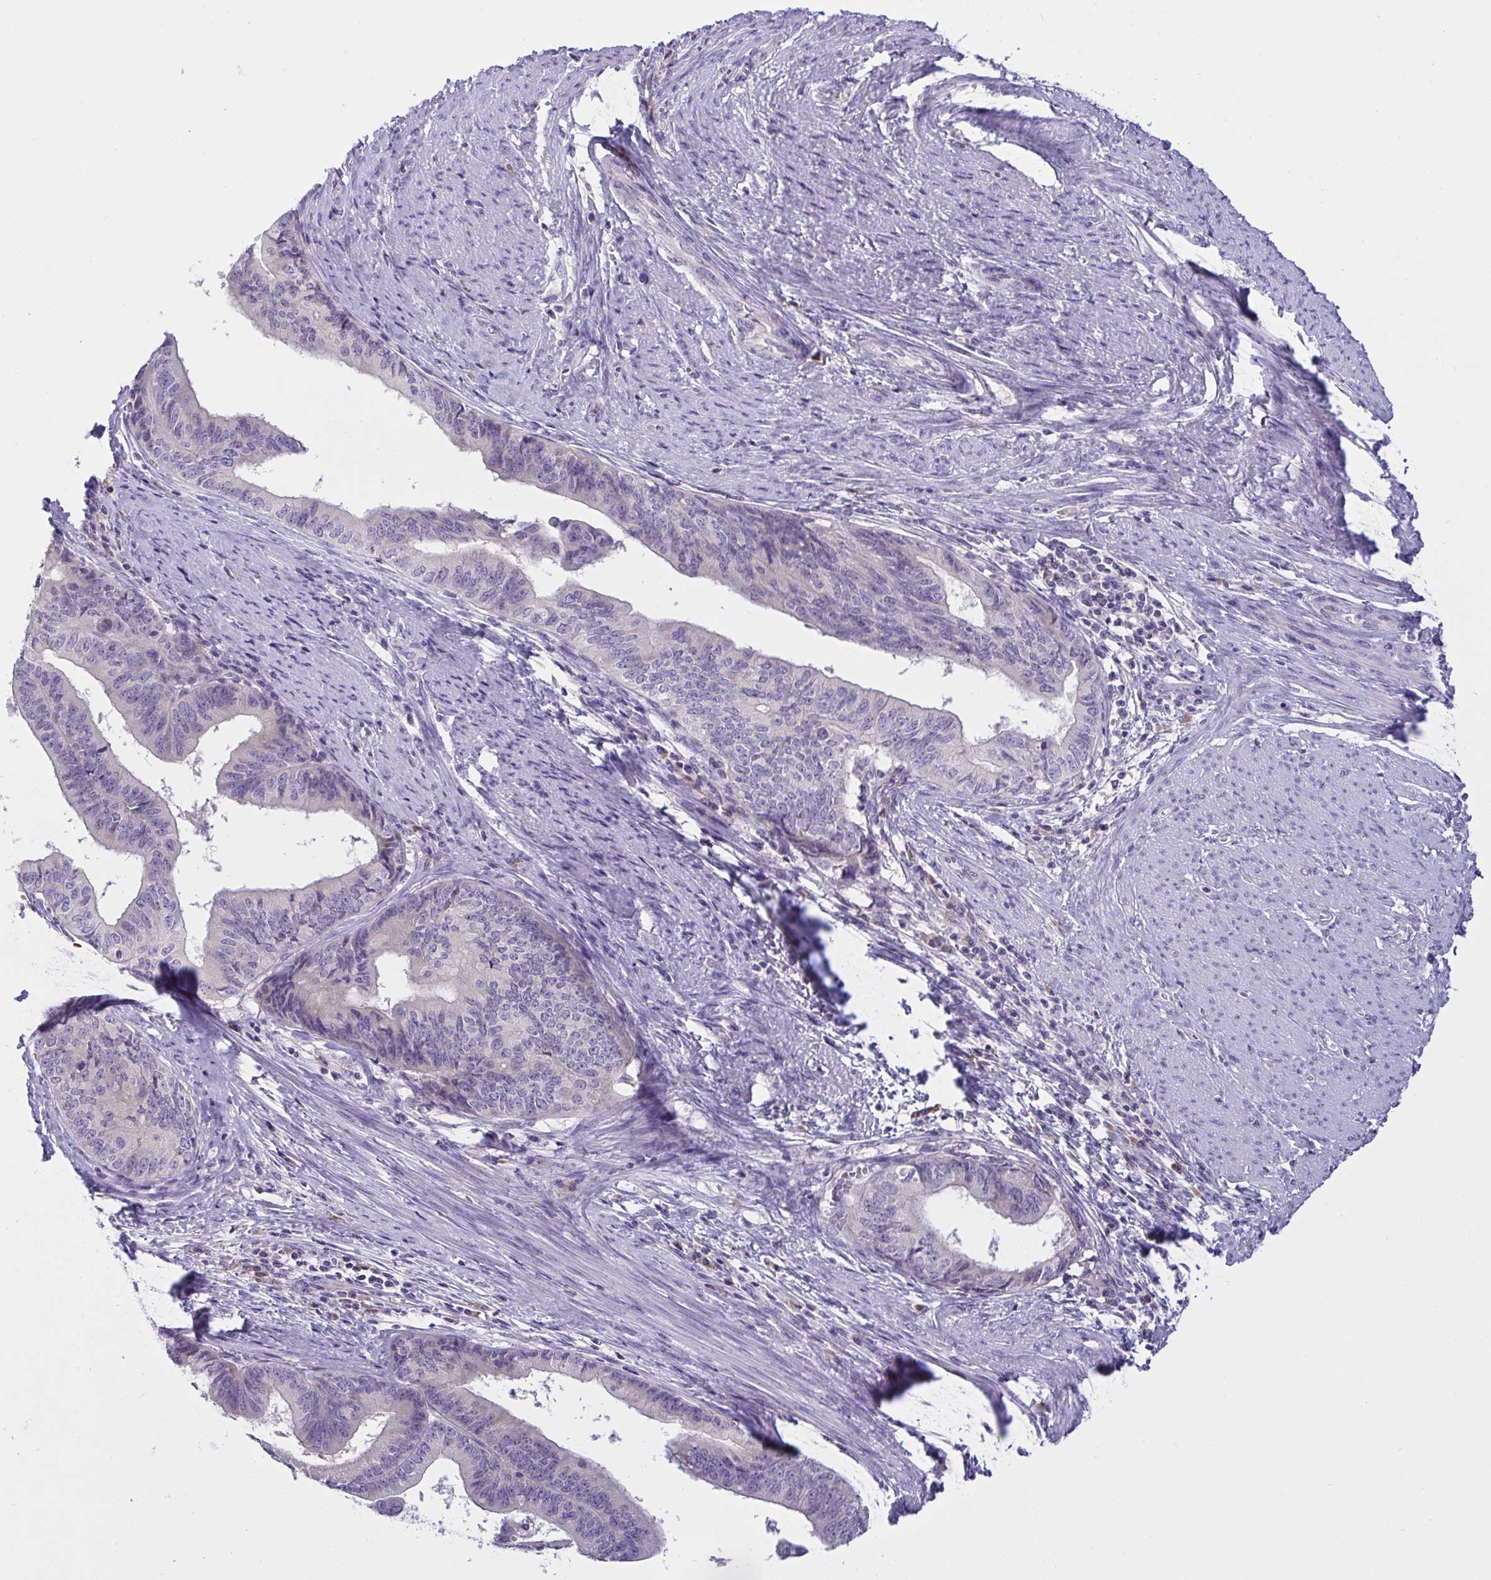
{"staining": {"intensity": "negative", "quantity": "none", "location": "none"}, "tissue": "endometrial cancer", "cell_type": "Tumor cells", "image_type": "cancer", "snomed": [{"axis": "morphology", "description": "Adenocarcinoma, NOS"}, {"axis": "topography", "description": "Endometrium"}], "caption": "Immunohistochemistry image of neoplastic tissue: adenocarcinoma (endometrial) stained with DAB exhibits no significant protein expression in tumor cells.", "gene": "TMEM41A", "patient": {"sex": "female", "age": 65}}